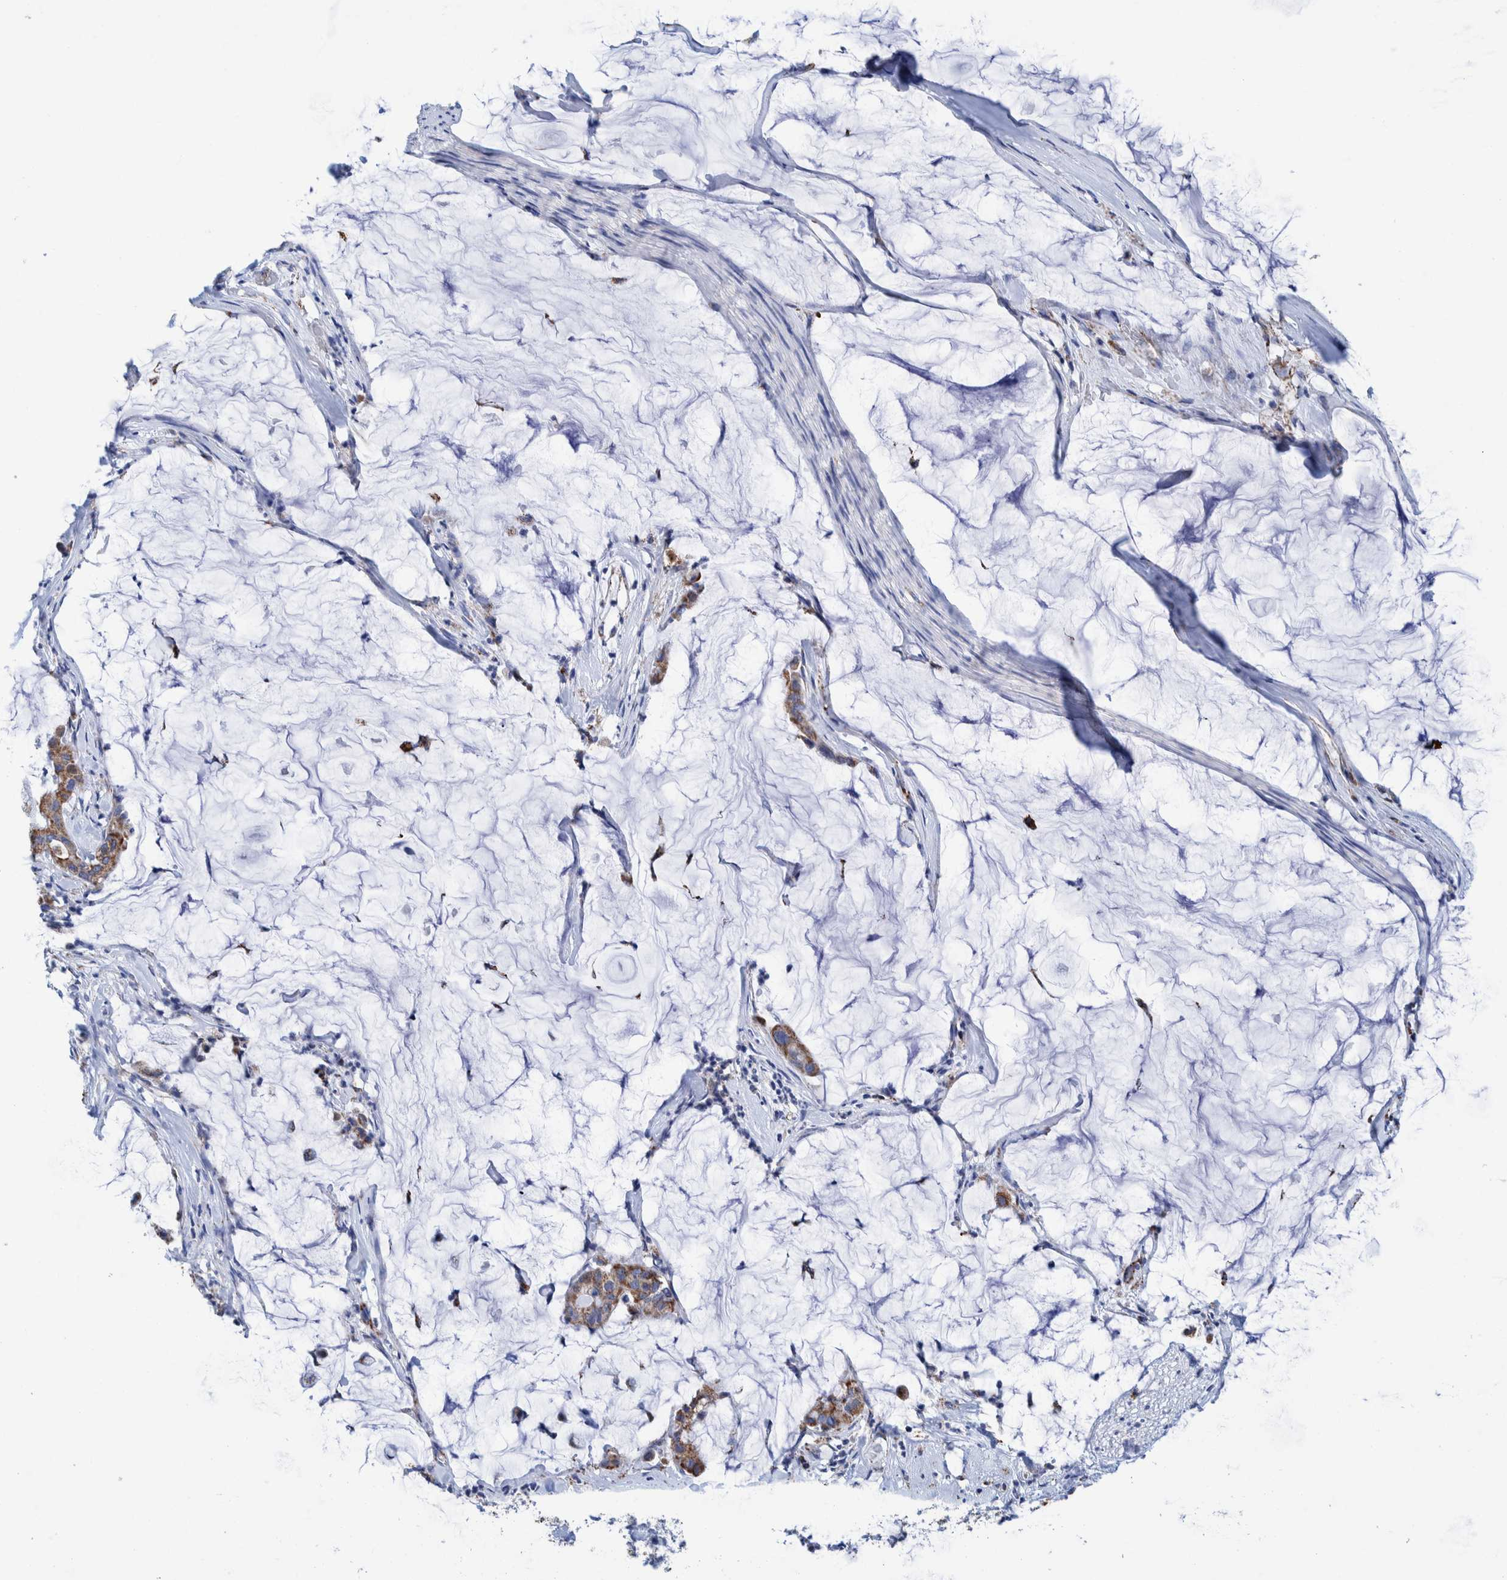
{"staining": {"intensity": "moderate", "quantity": ">75%", "location": "cytoplasmic/membranous"}, "tissue": "pancreatic cancer", "cell_type": "Tumor cells", "image_type": "cancer", "snomed": [{"axis": "morphology", "description": "Adenocarcinoma, NOS"}, {"axis": "topography", "description": "Pancreas"}], "caption": "Immunohistochemical staining of pancreatic cancer (adenocarcinoma) exhibits moderate cytoplasmic/membranous protein positivity in about >75% of tumor cells.", "gene": "DECR1", "patient": {"sex": "male", "age": 41}}